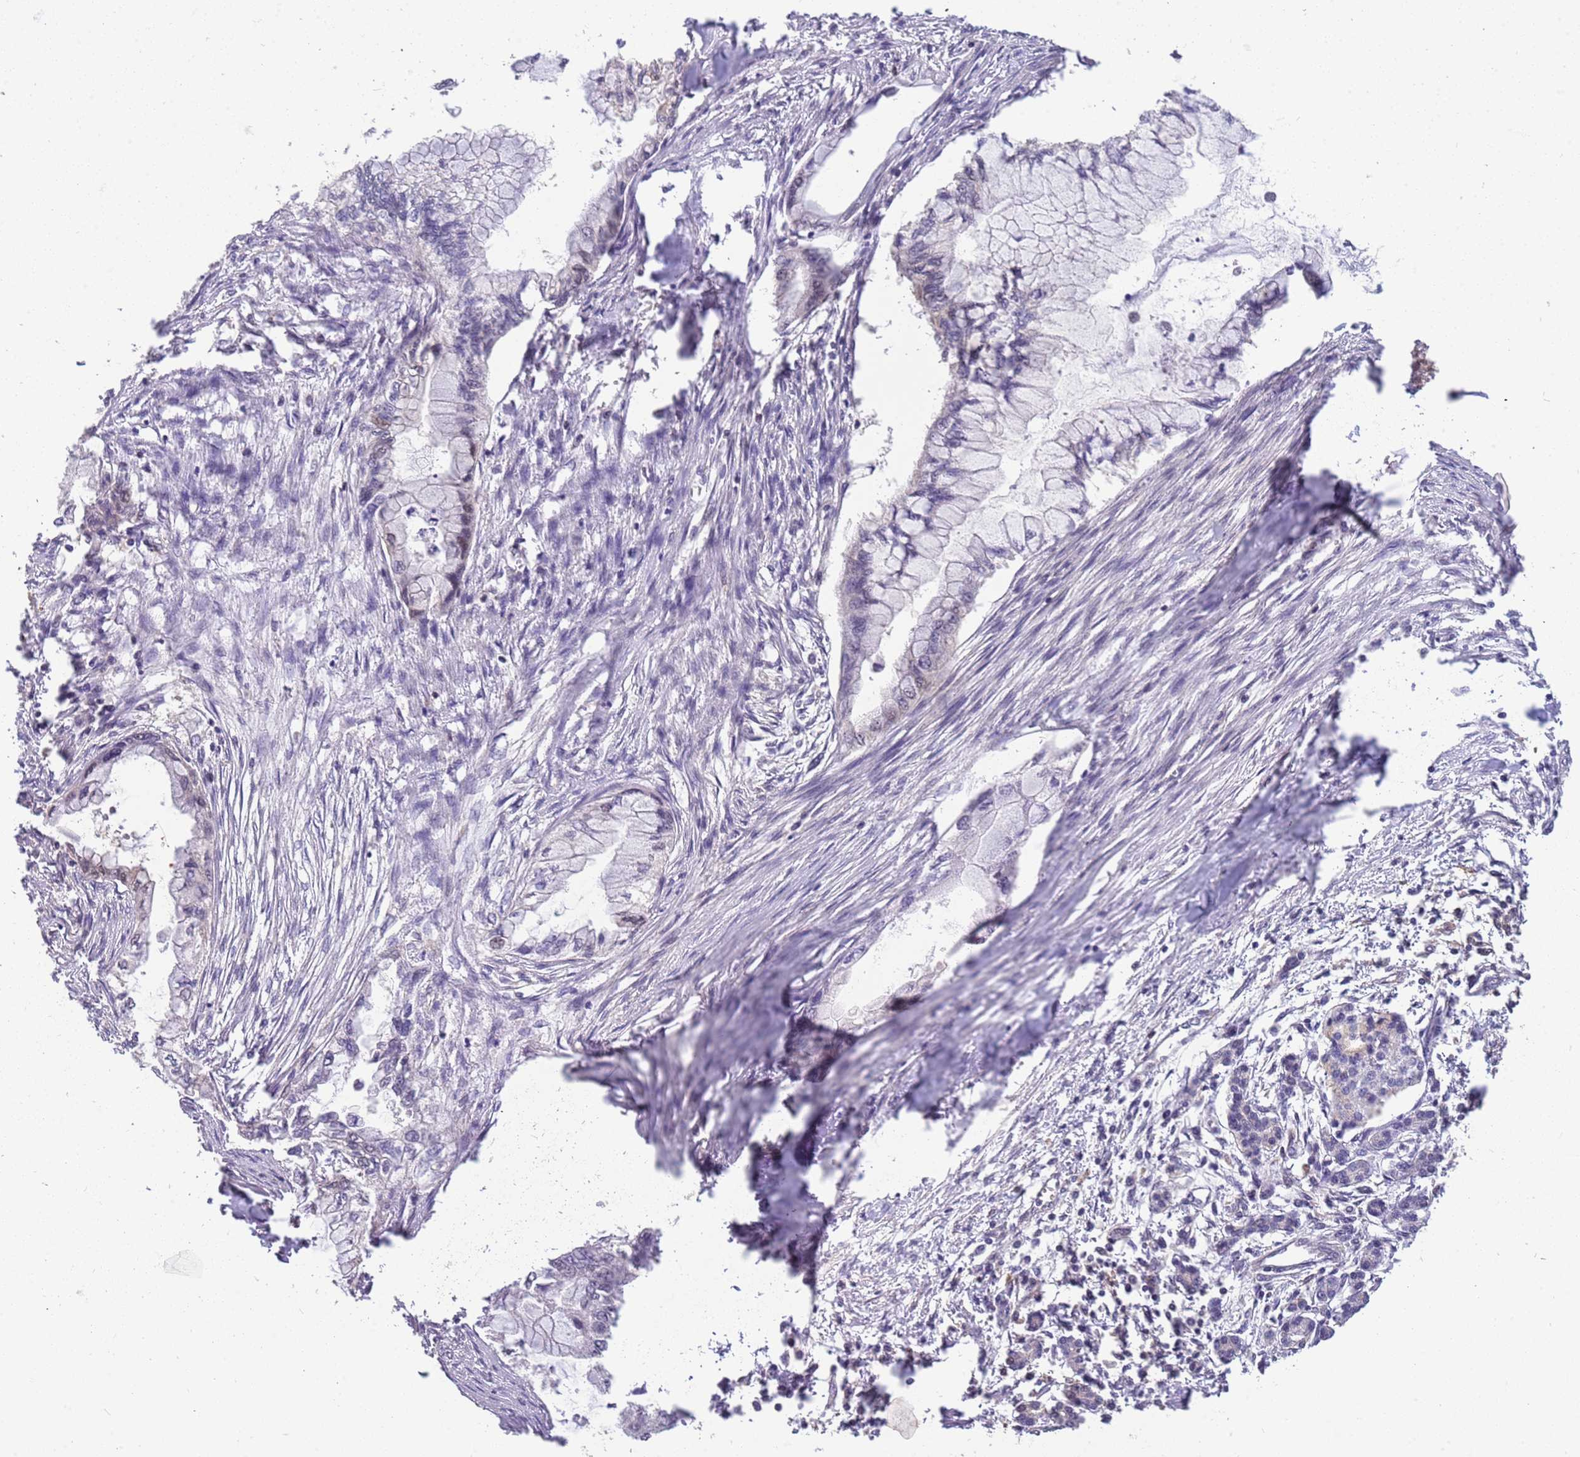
{"staining": {"intensity": "negative", "quantity": "none", "location": "none"}, "tissue": "pancreatic cancer", "cell_type": "Tumor cells", "image_type": "cancer", "snomed": [{"axis": "morphology", "description": "Adenocarcinoma, NOS"}, {"axis": "topography", "description": "Pancreas"}], "caption": "Image shows no significant protein staining in tumor cells of pancreatic cancer (adenocarcinoma).", "gene": "GBP2", "patient": {"sex": "male", "age": 48}}